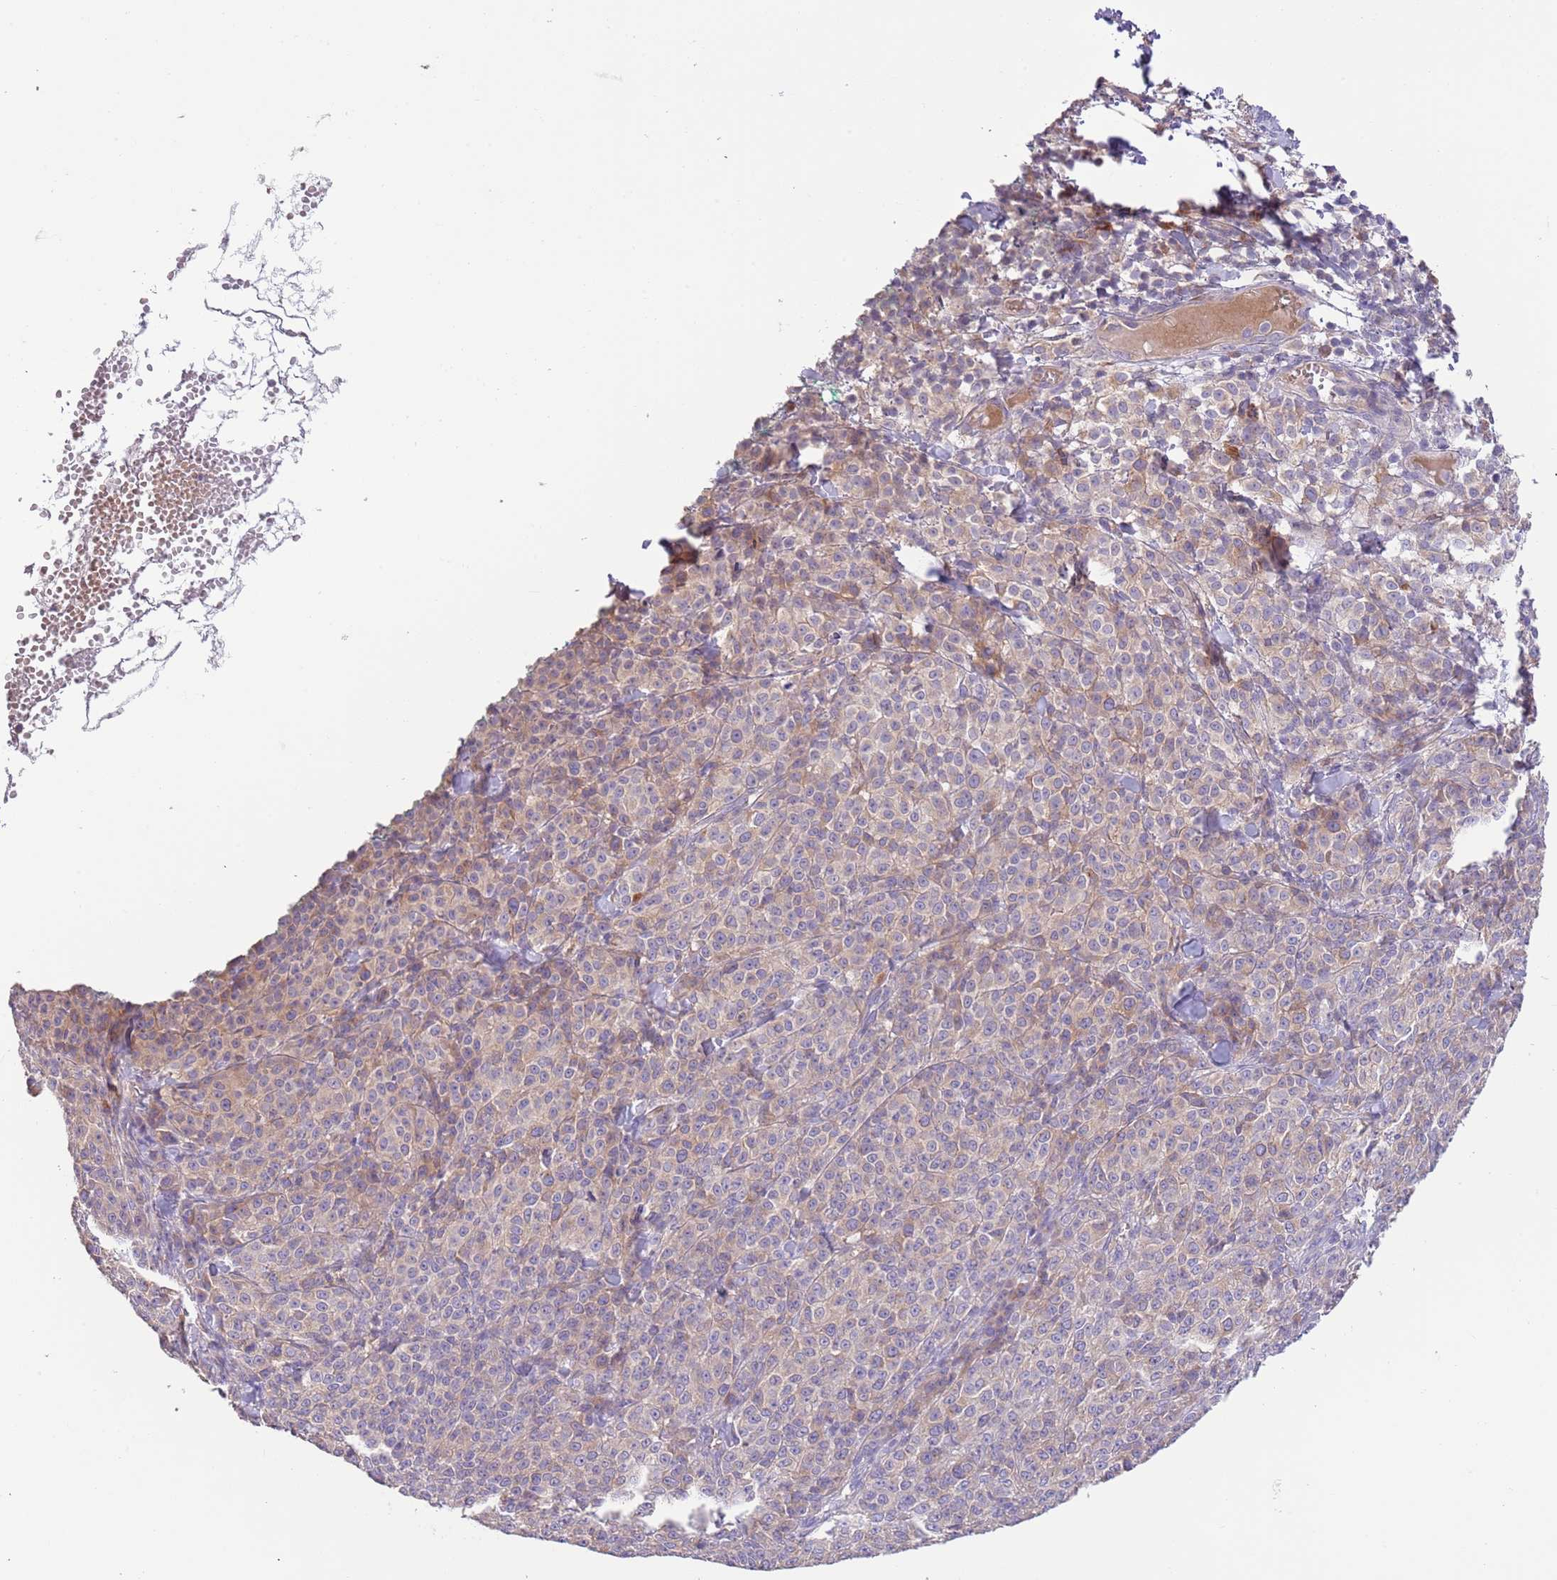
{"staining": {"intensity": "weak", "quantity": "25%-75%", "location": "cytoplasmic/membranous"}, "tissue": "melanoma", "cell_type": "Tumor cells", "image_type": "cancer", "snomed": [{"axis": "morphology", "description": "Normal tissue, NOS"}, {"axis": "morphology", "description": "Malignant melanoma, NOS"}, {"axis": "topography", "description": "Skin"}], "caption": "Malignant melanoma stained with immunohistochemistry reveals weak cytoplasmic/membranous positivity in approximately 25%-75% of tumor cells. (Stains: DAB (3,3'-diaminobenzidine) in brown, nuclei in blue, Microscopy: brightfield microscopy at high magnification).", "gene": "ZNF658", "patient": {"sex": "female", "age": 34}}